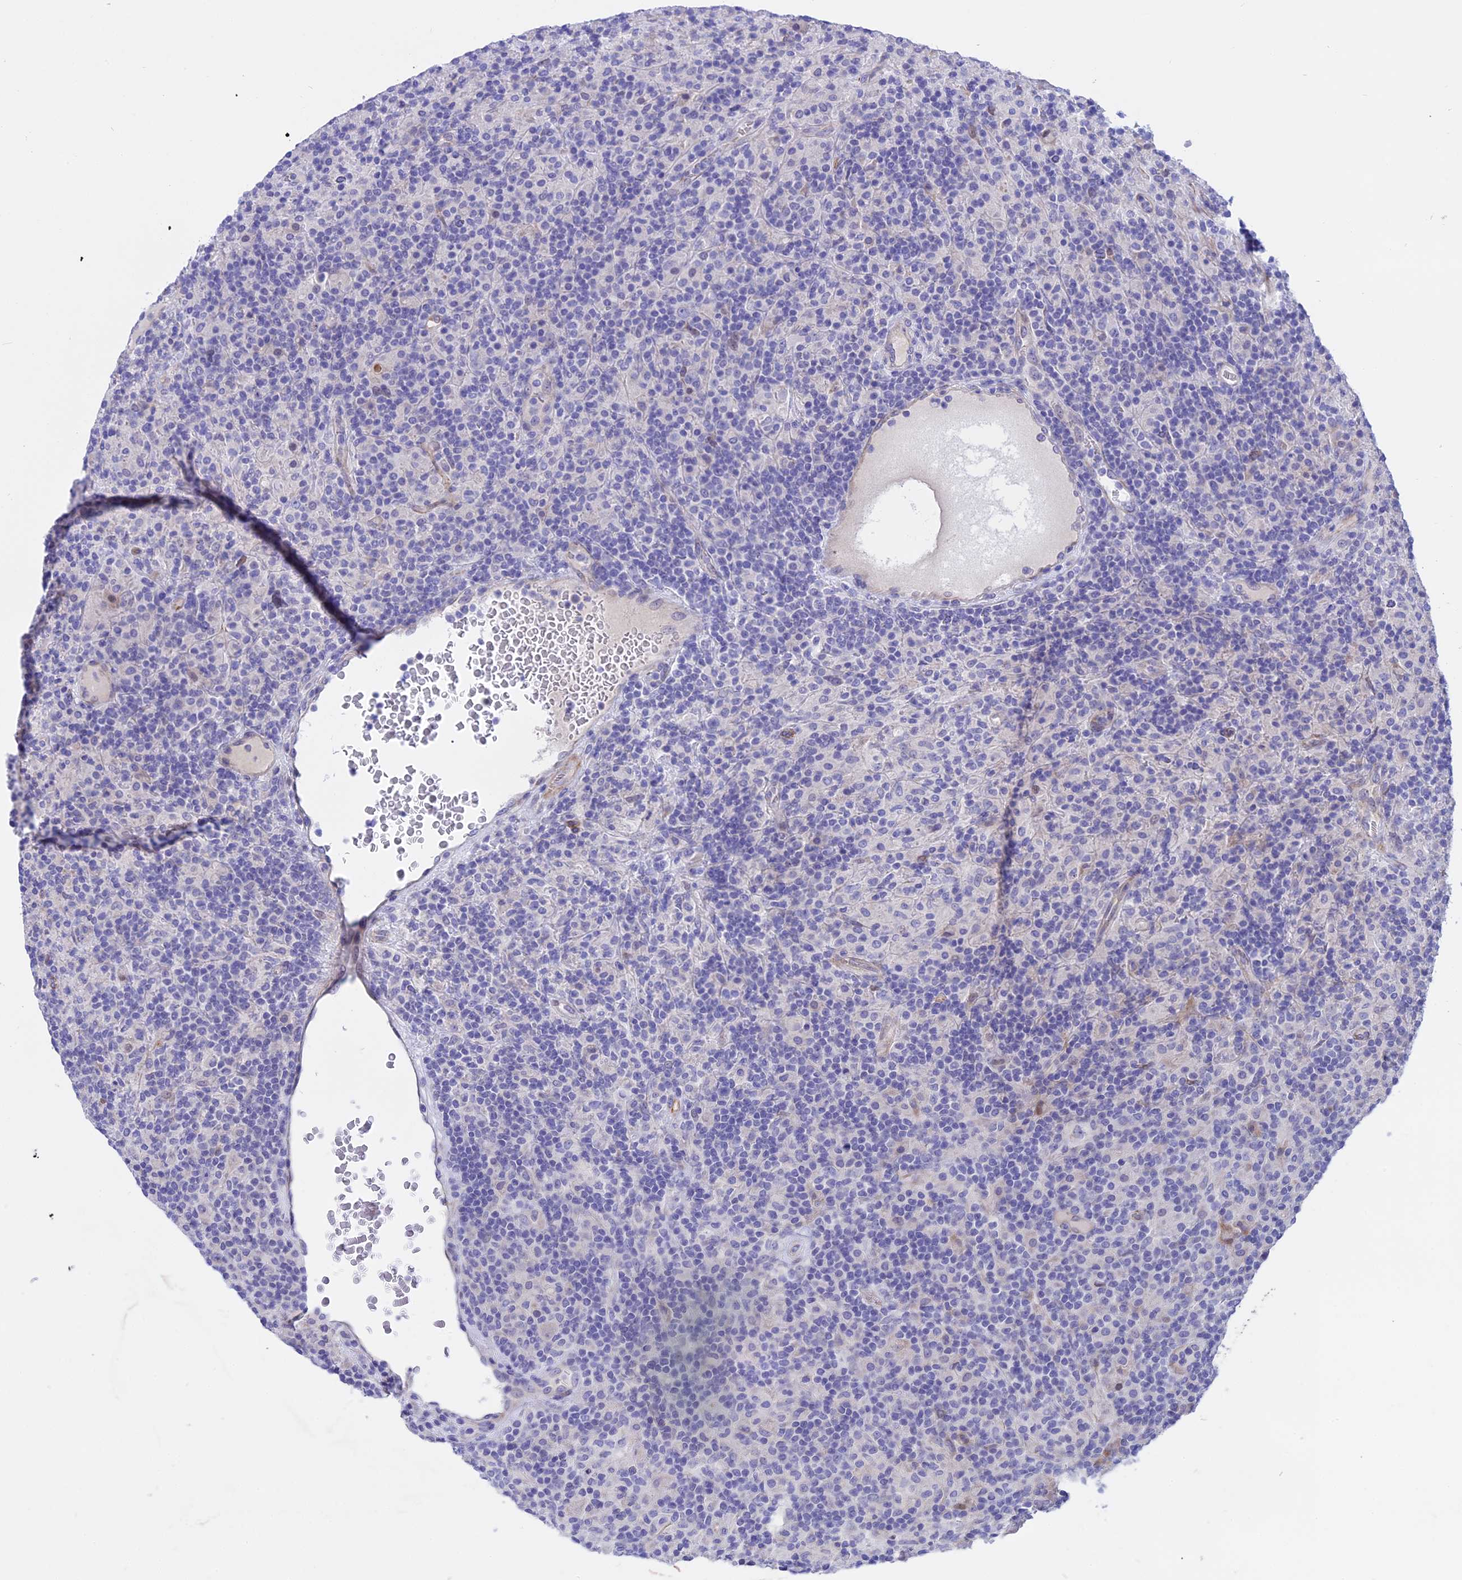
{"staining": {"intensity": "negative", "quantity": "none", "location": "none"}, "tissue": "lymphoma", "cell_type": "Tumor cells", "image_type": "cancer", "snomed": [{"axis": "morphology", "description": "Hodgkin's disease, NOS"}, {"axis": "topography", "description": "Lymph node"}], "caption": "Immunohistochemistry histopathology image of neoplastic tissue: human Hodgkin's disease stained with DAB demonstrates no significant protein expression in tumor cells.", "gene": "TMEM138", "patient": {"sex": "male", "age": 70}}